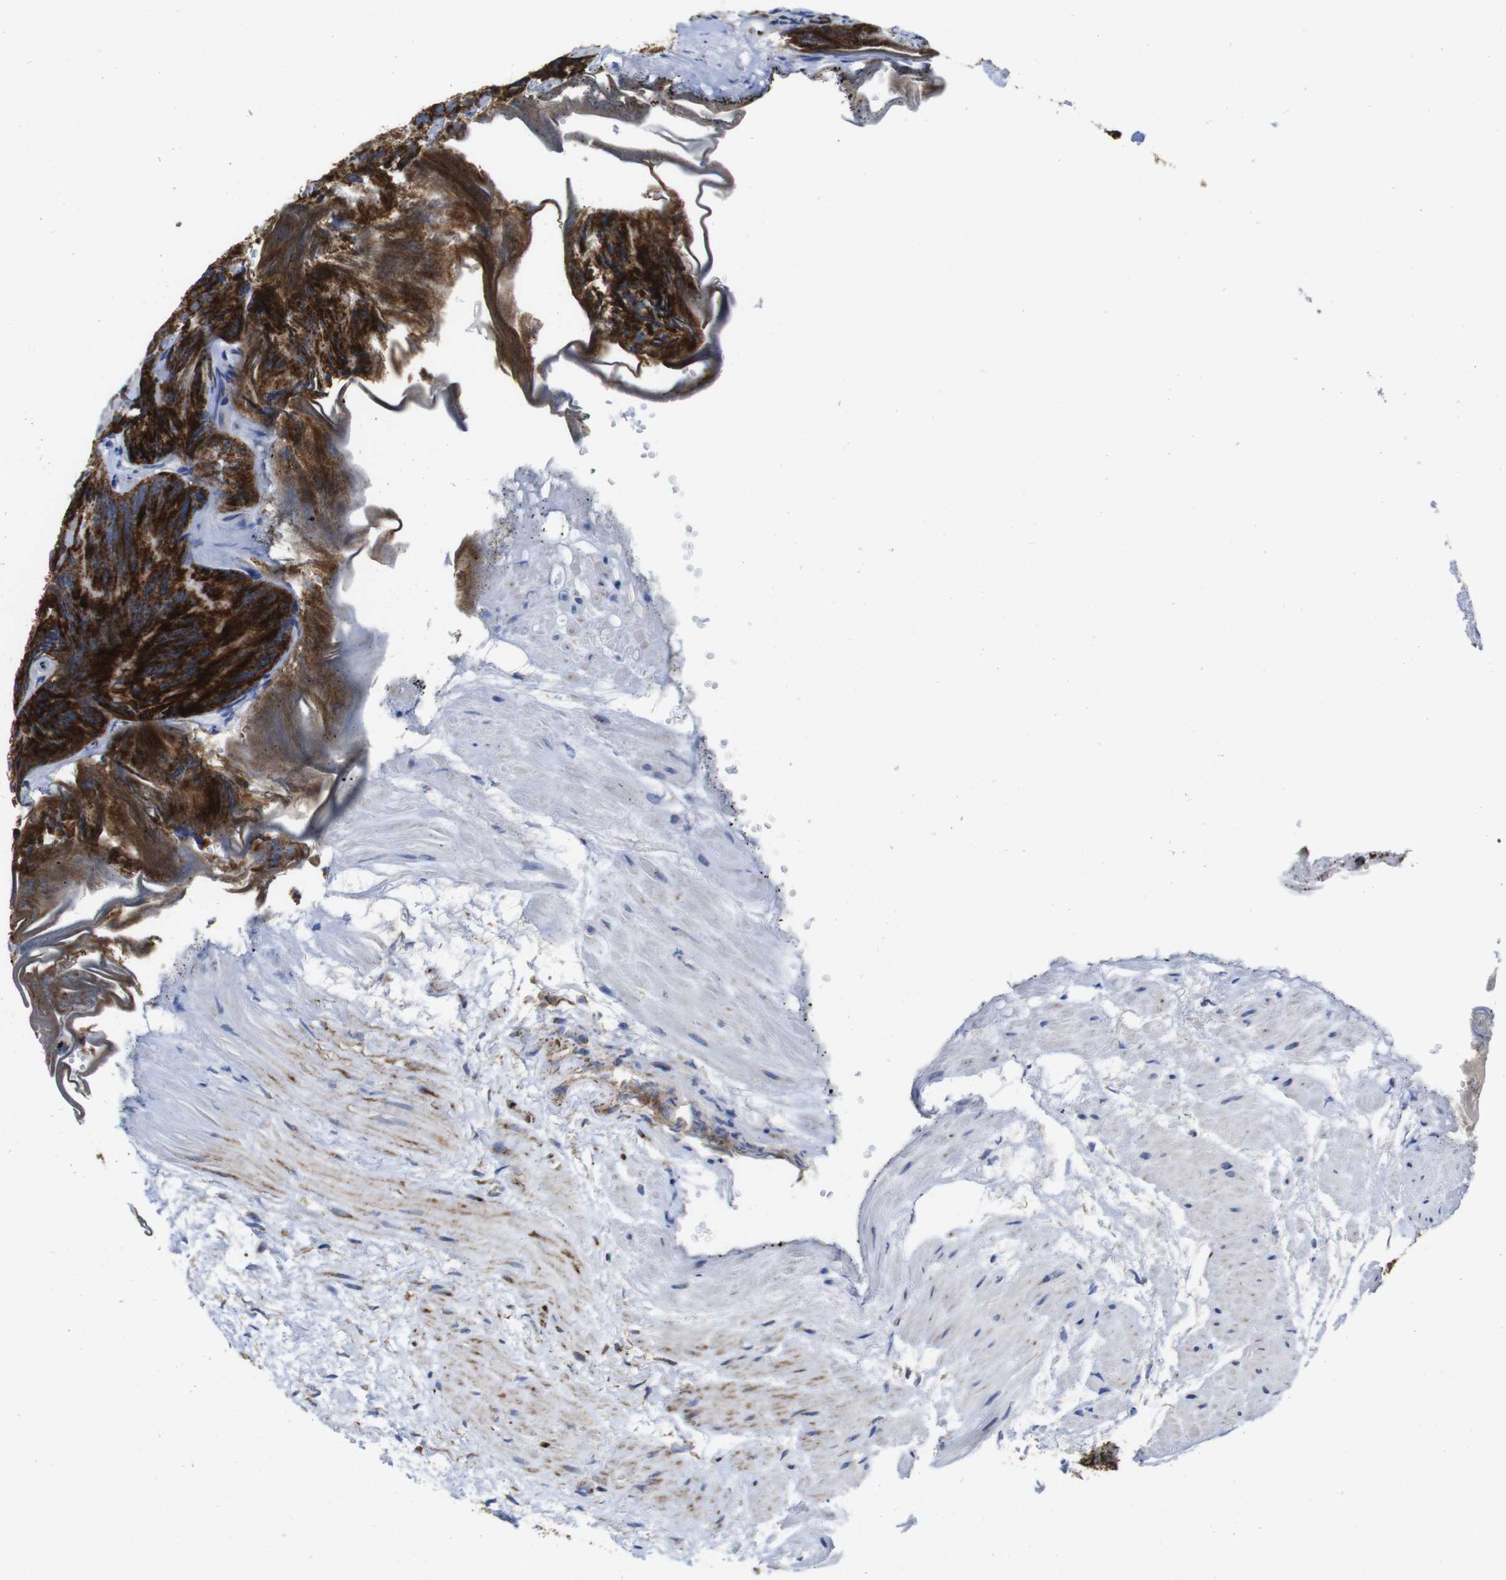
{"staining": {"intensity": "strong", "quantity": ">75%", "location": "cytoplasmic/membranous"}, "tissue": "prostate cancer", "cell_type": "Tumor cells", "image_type": "cancer", "snomed": [{"axis": "morphology", "description": "Adenocarcinoma, Low grade"}, {"axis": "topography", "description": "Prostate"}], "caption": "The immunohistochemical stain labels strong cytoplasmic/membranous expression in tumor cells of prostate cancer tissue. Using DAB (3,3'-diaminobenzidine) (brown) and hematoxylin (blue) stains, captured at high magnification using brightfield microscopy.", "gene": "TMEM192", "patient": {"sex": "male", "age": 89}}